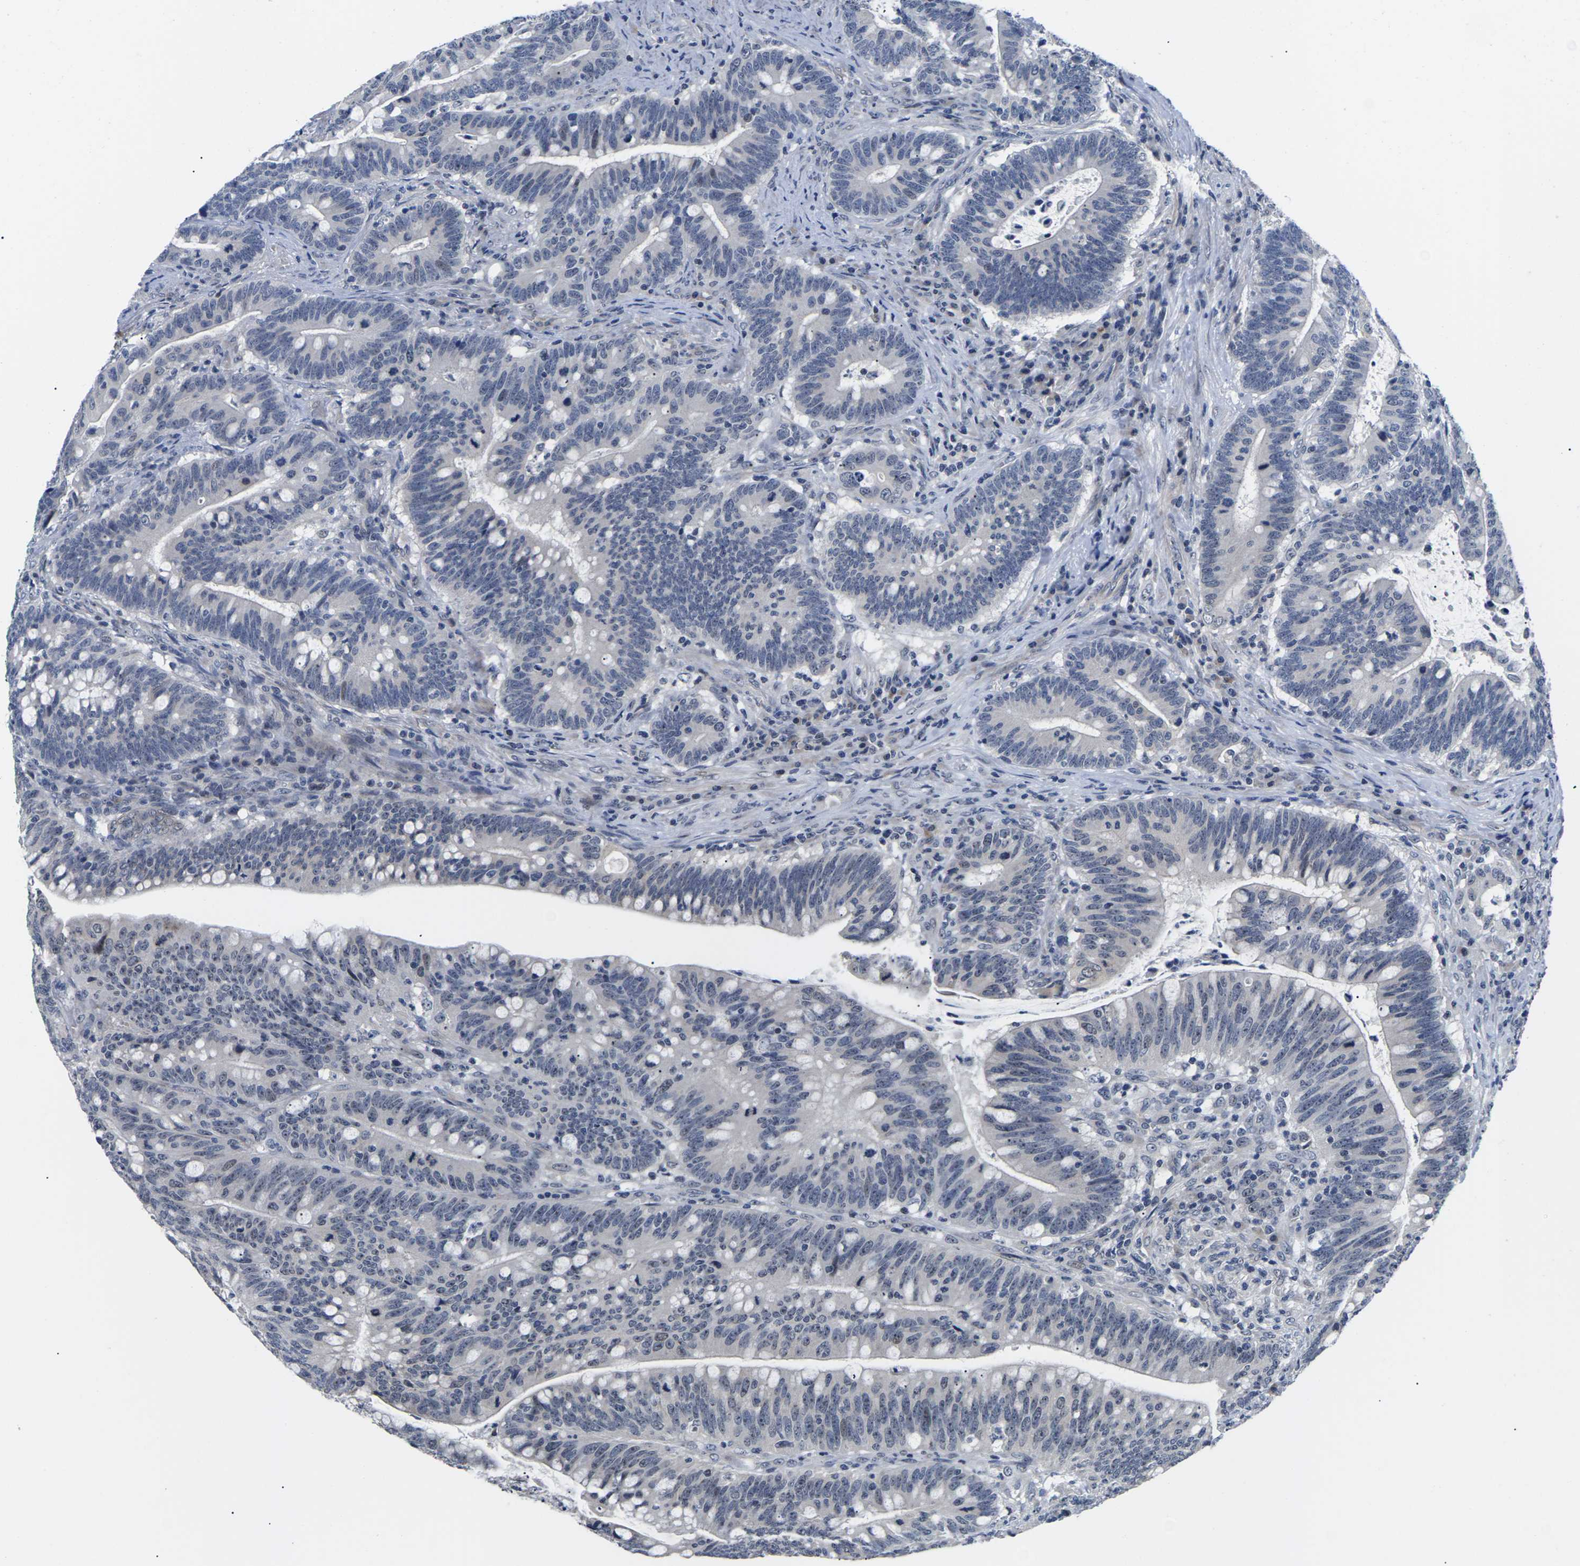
{"staining": {"intensity": "negative", "quantity": "none", "location": "none"}, "tissue": "colorectal cancer", "cell_type": "Tumor cells", "image_type": "cancer", "snomed": [{"axis": "morphology", "description": "Normal tissue, NOS"}, {"axis": "morphology", "description": "Adenocarcinoma, NOS"}, {"axis": "topography", "description": "Colon"}], "caption": "The immunohistochemistry (IHC) micrograph has no significant expression in tumor cells of adenocarcinoma (colorectal) tissue. (Immunohistochemistry, brightfield microscopy, high magnification).", "gene": "ST6GAL2", "patient": {"sex": "female", "age": 66}}